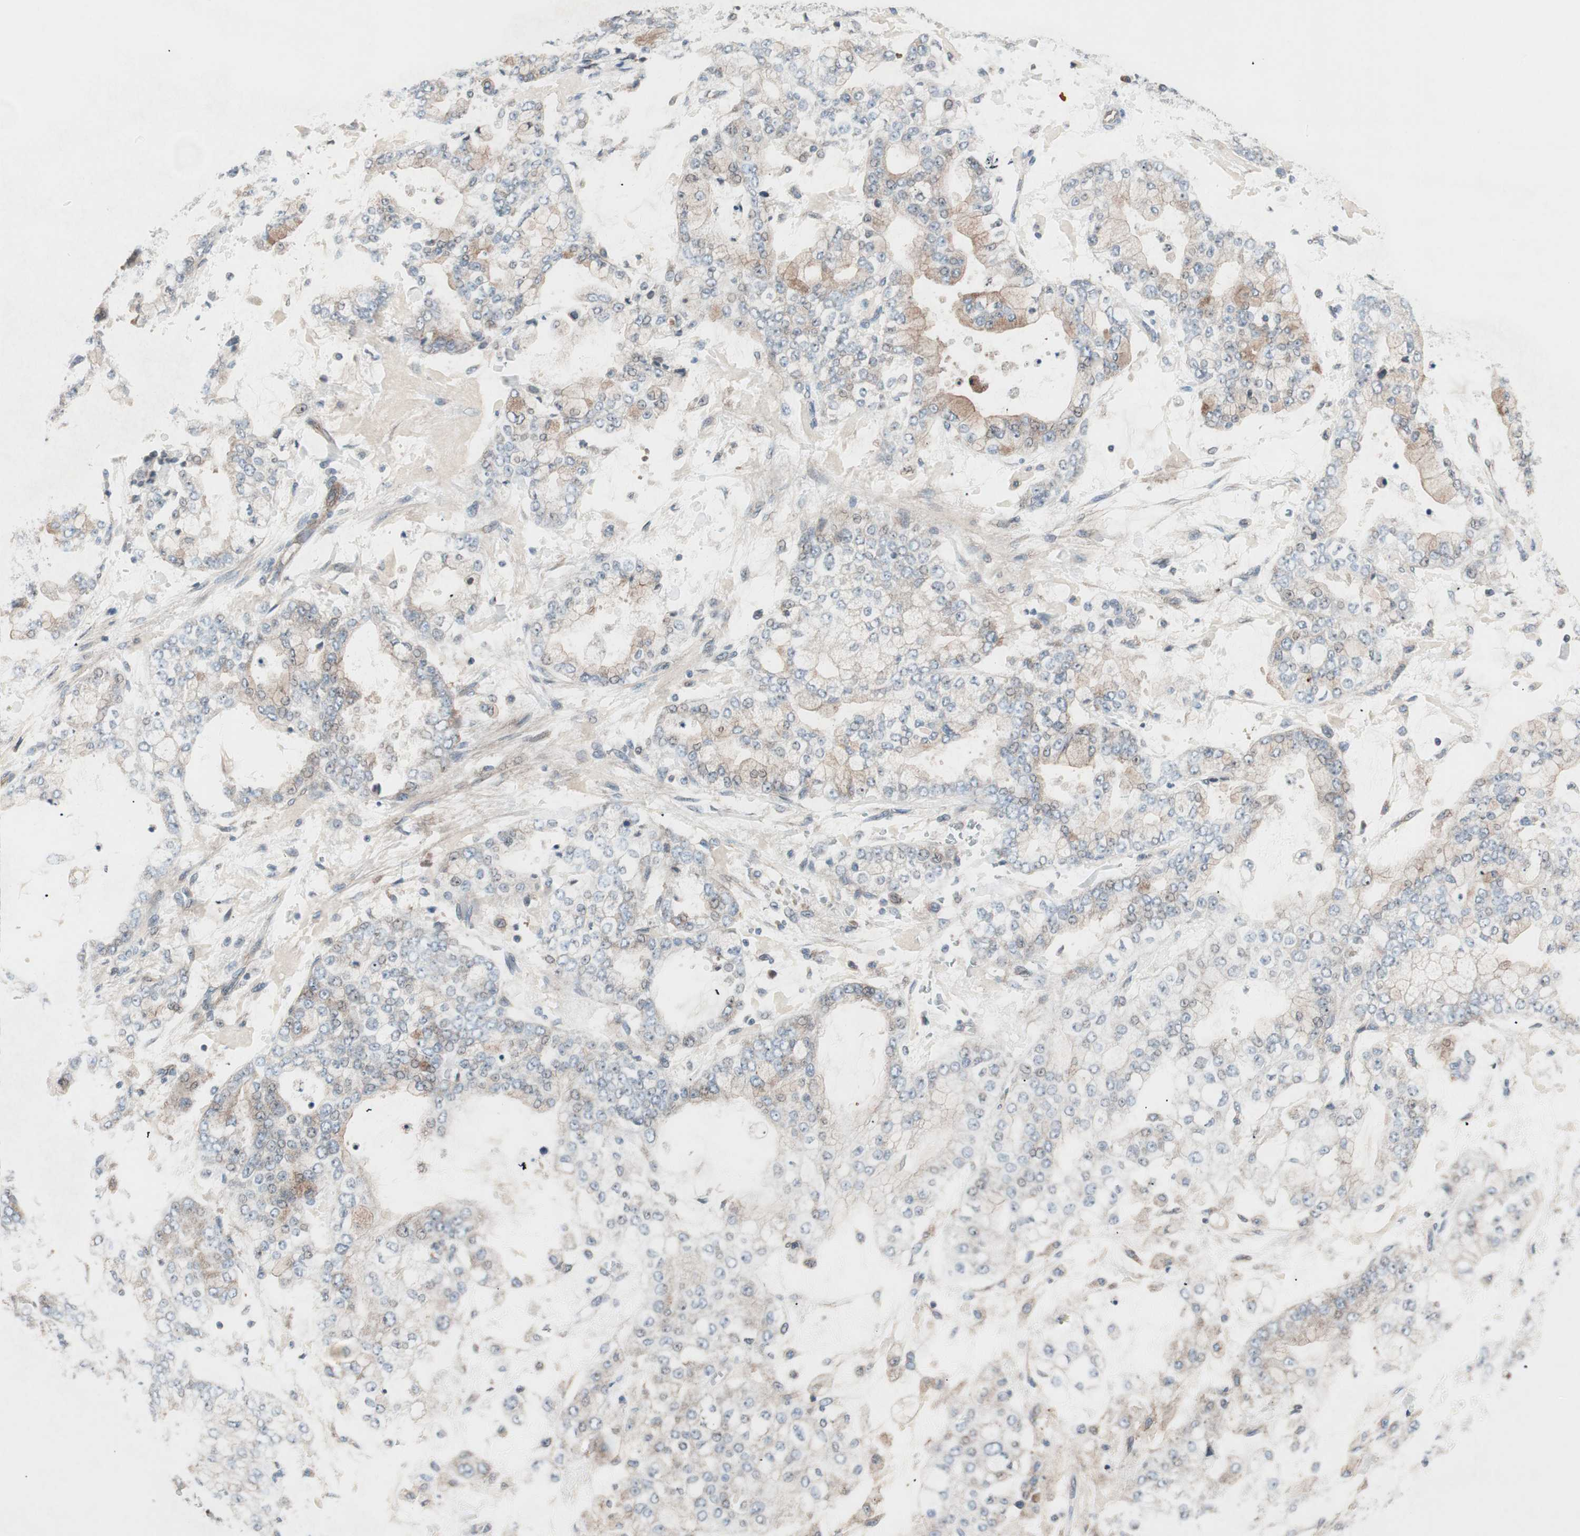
{"staining": {"intensity": "weak", "quantity": ">75%", "location": "cytoplasmic/membranous"}, "tissue": "stomach cancer", "cell_type": "Tumor cells", "image_type": "cancer", "snomed": [{"axis": "morphology", "description": "Adenocarcinoma, NOS"}, {"axis": "topography", "description": "Stomach"}], "caption": "Weak cytoplasmic/membranous positivity for a protein is seen in approximately >75% of tumor cells of stomach cancer using immunohistochemistry.", "gene": "CCL14", "patient": {"sex": "male", "age": 76}}